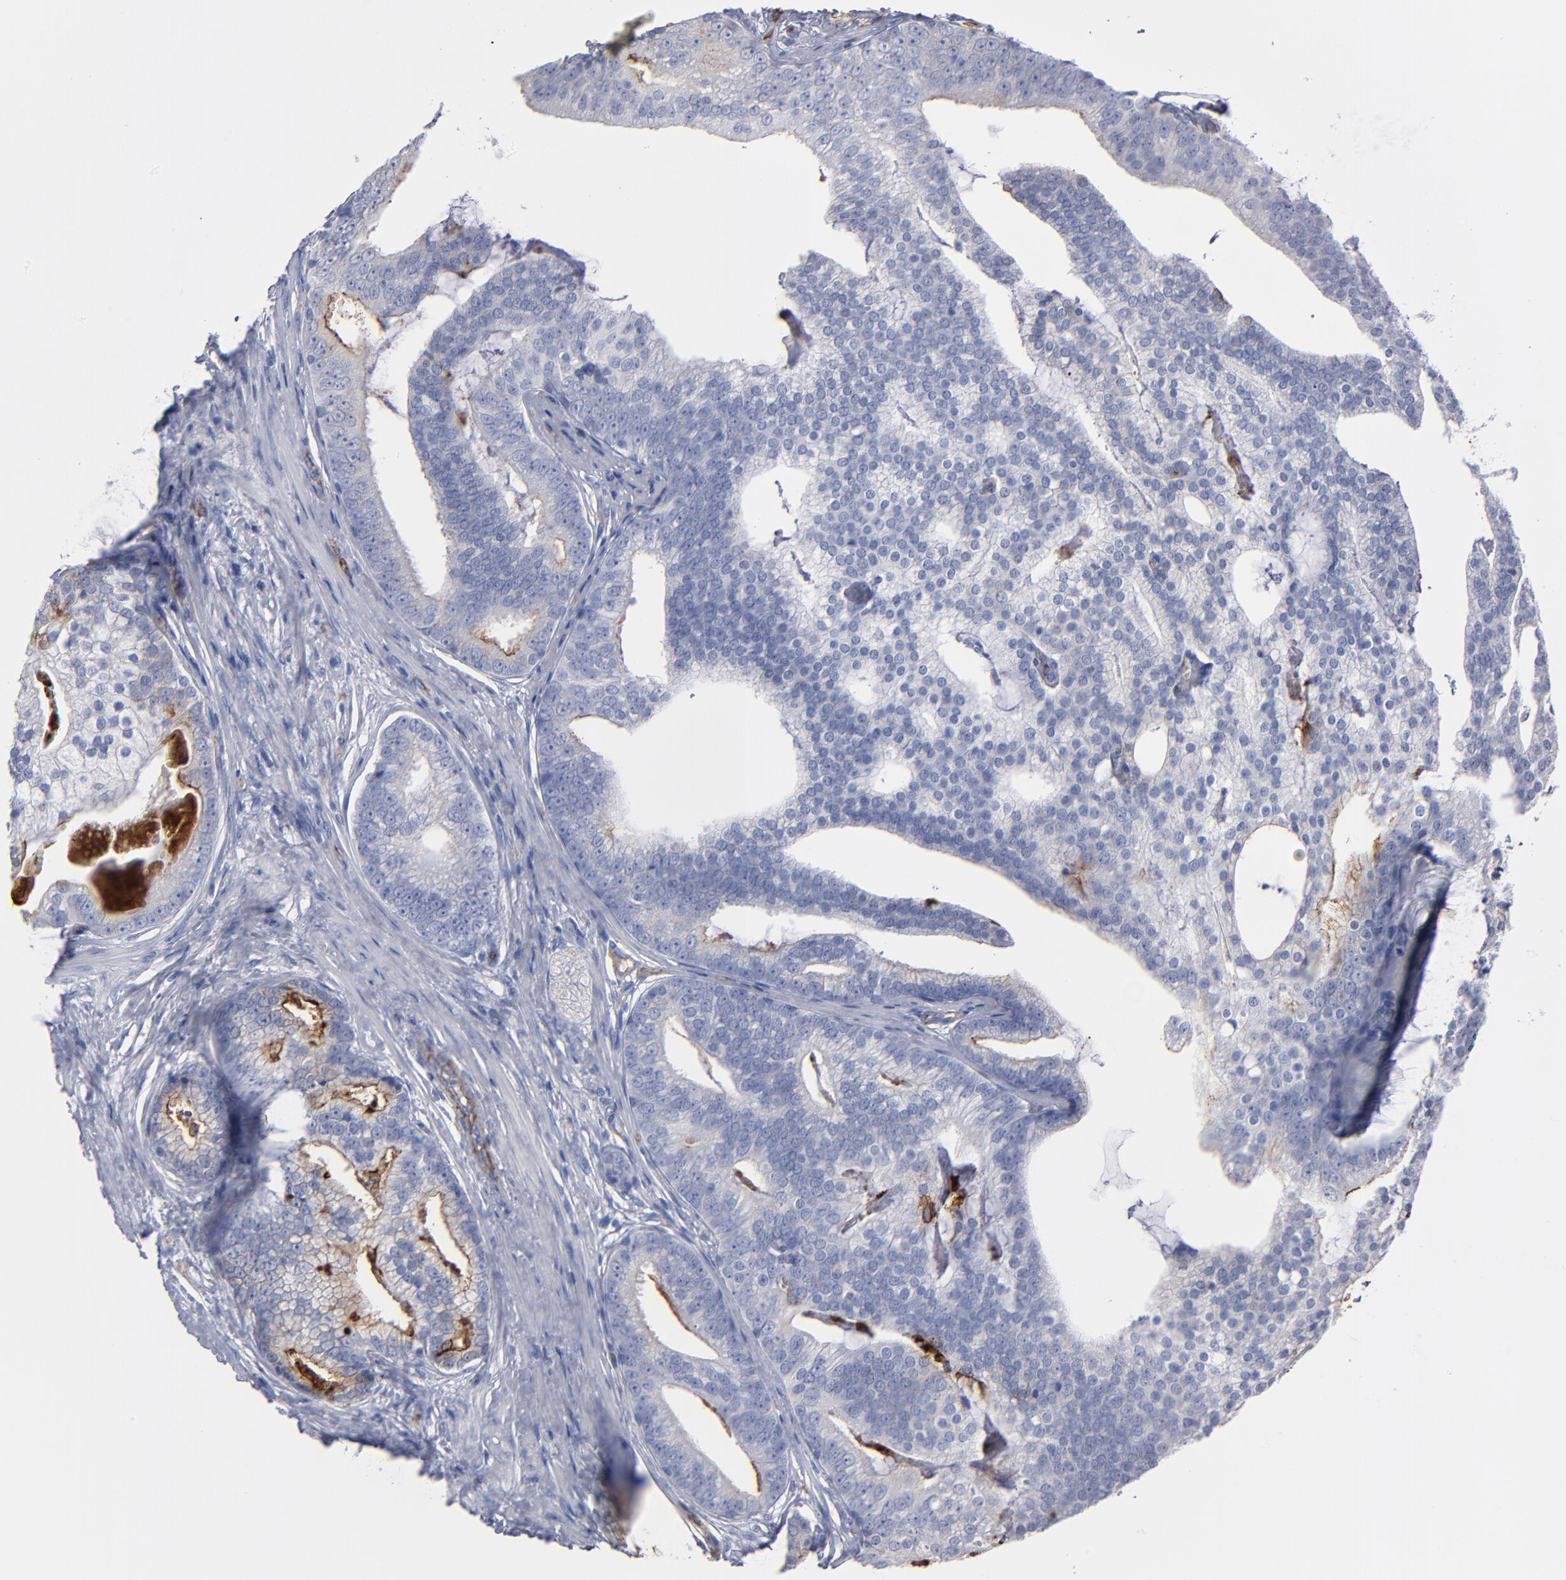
{"staining": {"intensity": "weak", "quantity": "<25%", "location": "cytoplasmic/membranous"}, "tissue": "prostate cancer", "cell_type": "Tumor cells", "image_type": "cancer", "snomed": [{"axis": "morphology", "description": "Adenocarcinoma, Low grade"}, {"axis": "topography", "description": "Prostate"}], "caption": "High magnification brightfield microscopy of prostate adenocarcinoma (low-grade) stained with DAB (brown) and counterstained with hematoxylin (blue): tumor cells show no significant staining.", "gene": "TM4SF1", "patient": {"sex": "male", "age": 58}}